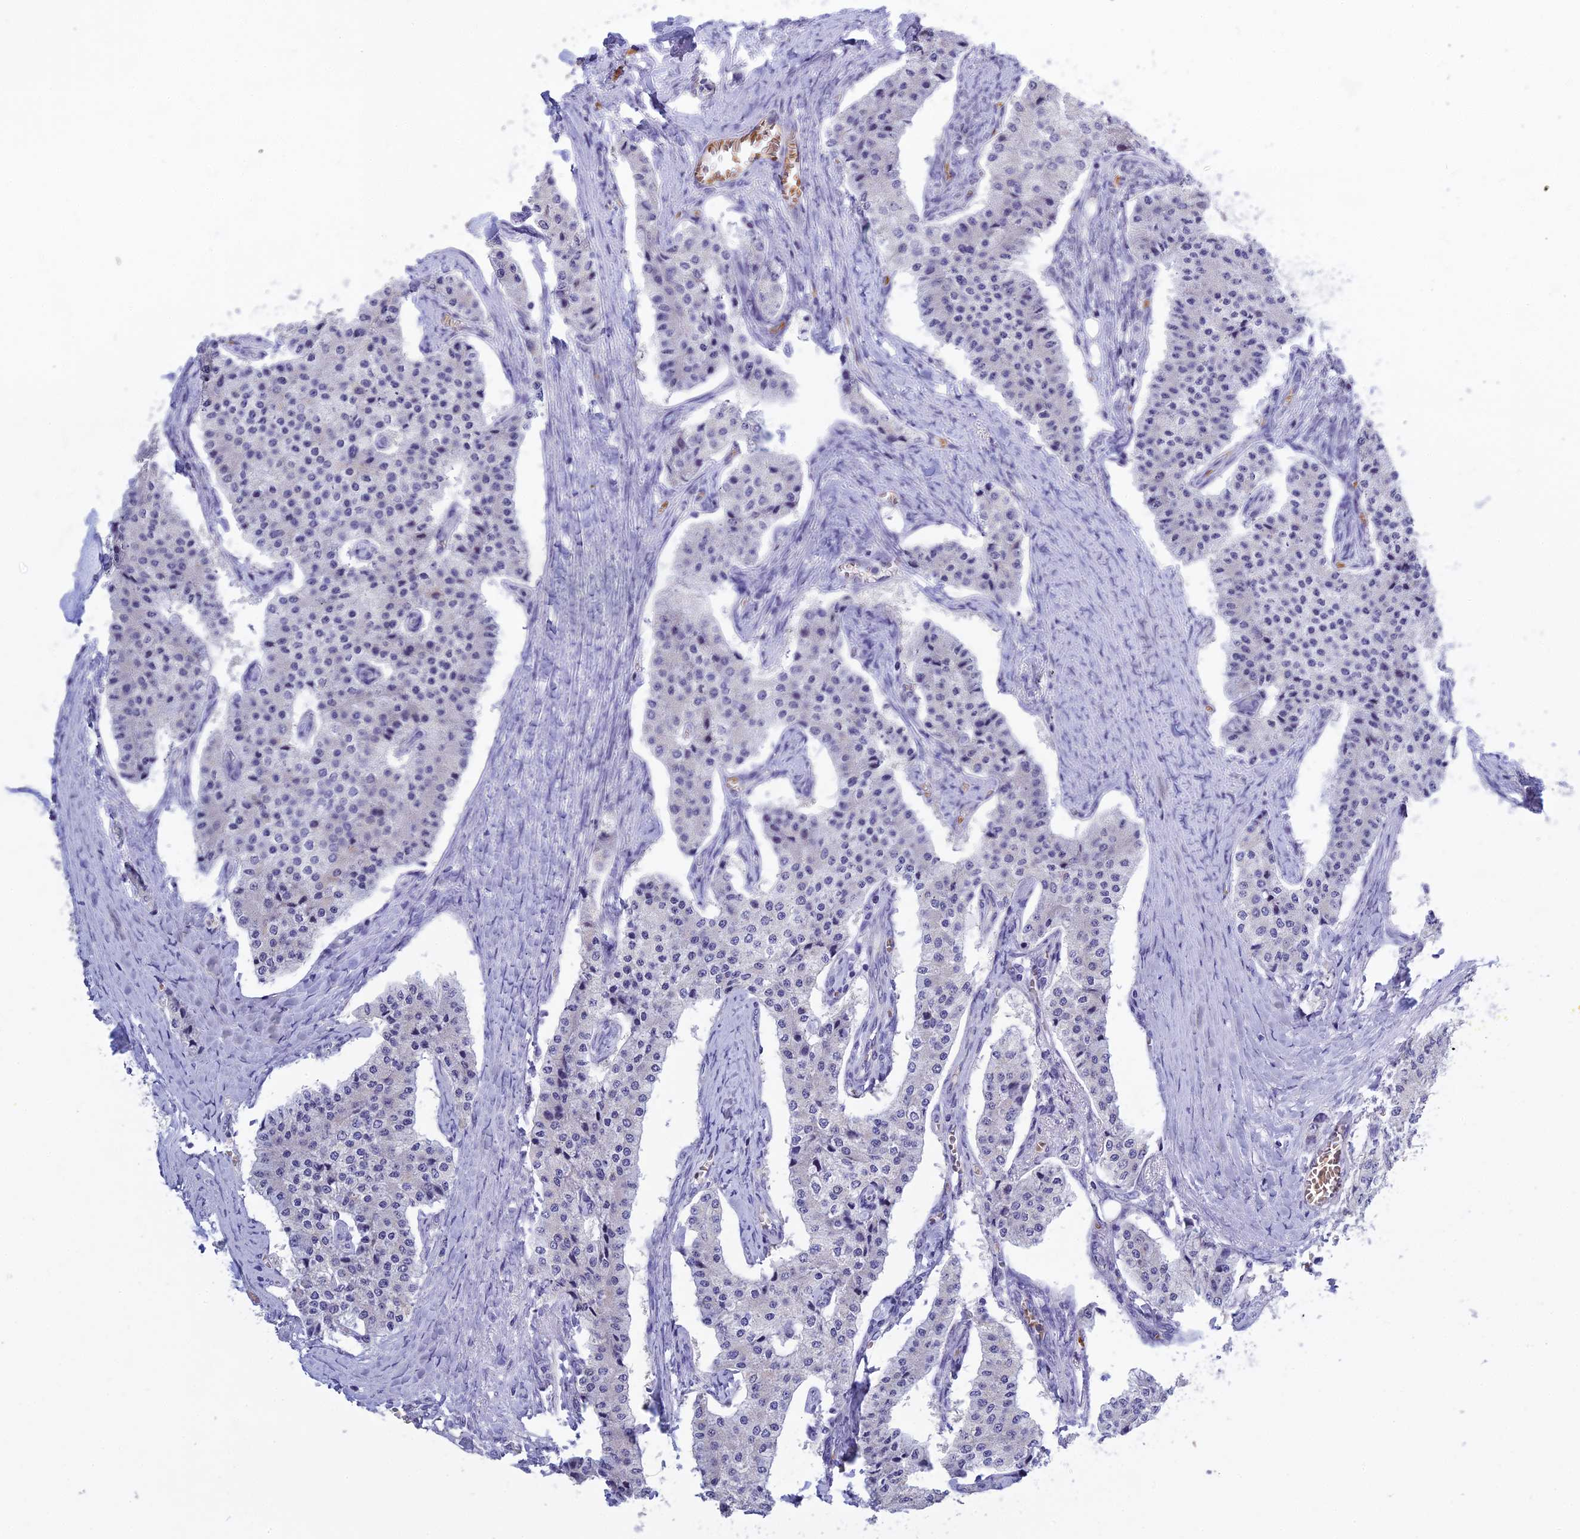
{"staining": {"intensity": "negative", "quantity": "none", "location": "none"}, "tissue": "carcinoid", "cell_type": "Tumor cells", "image_type": "cancer", "snomed": [{"axis": "morphology", "description": "Carcinoid, malignant, NOS"}, {"axis": "topography", "description": "Colon"}], "caption": "Carcinoid (malignant) was stained to show a protein in brown. There is no significant staining in tumor cells.", "gene": "KNOP1", "patient": {"sex": "female", "age": 52}}